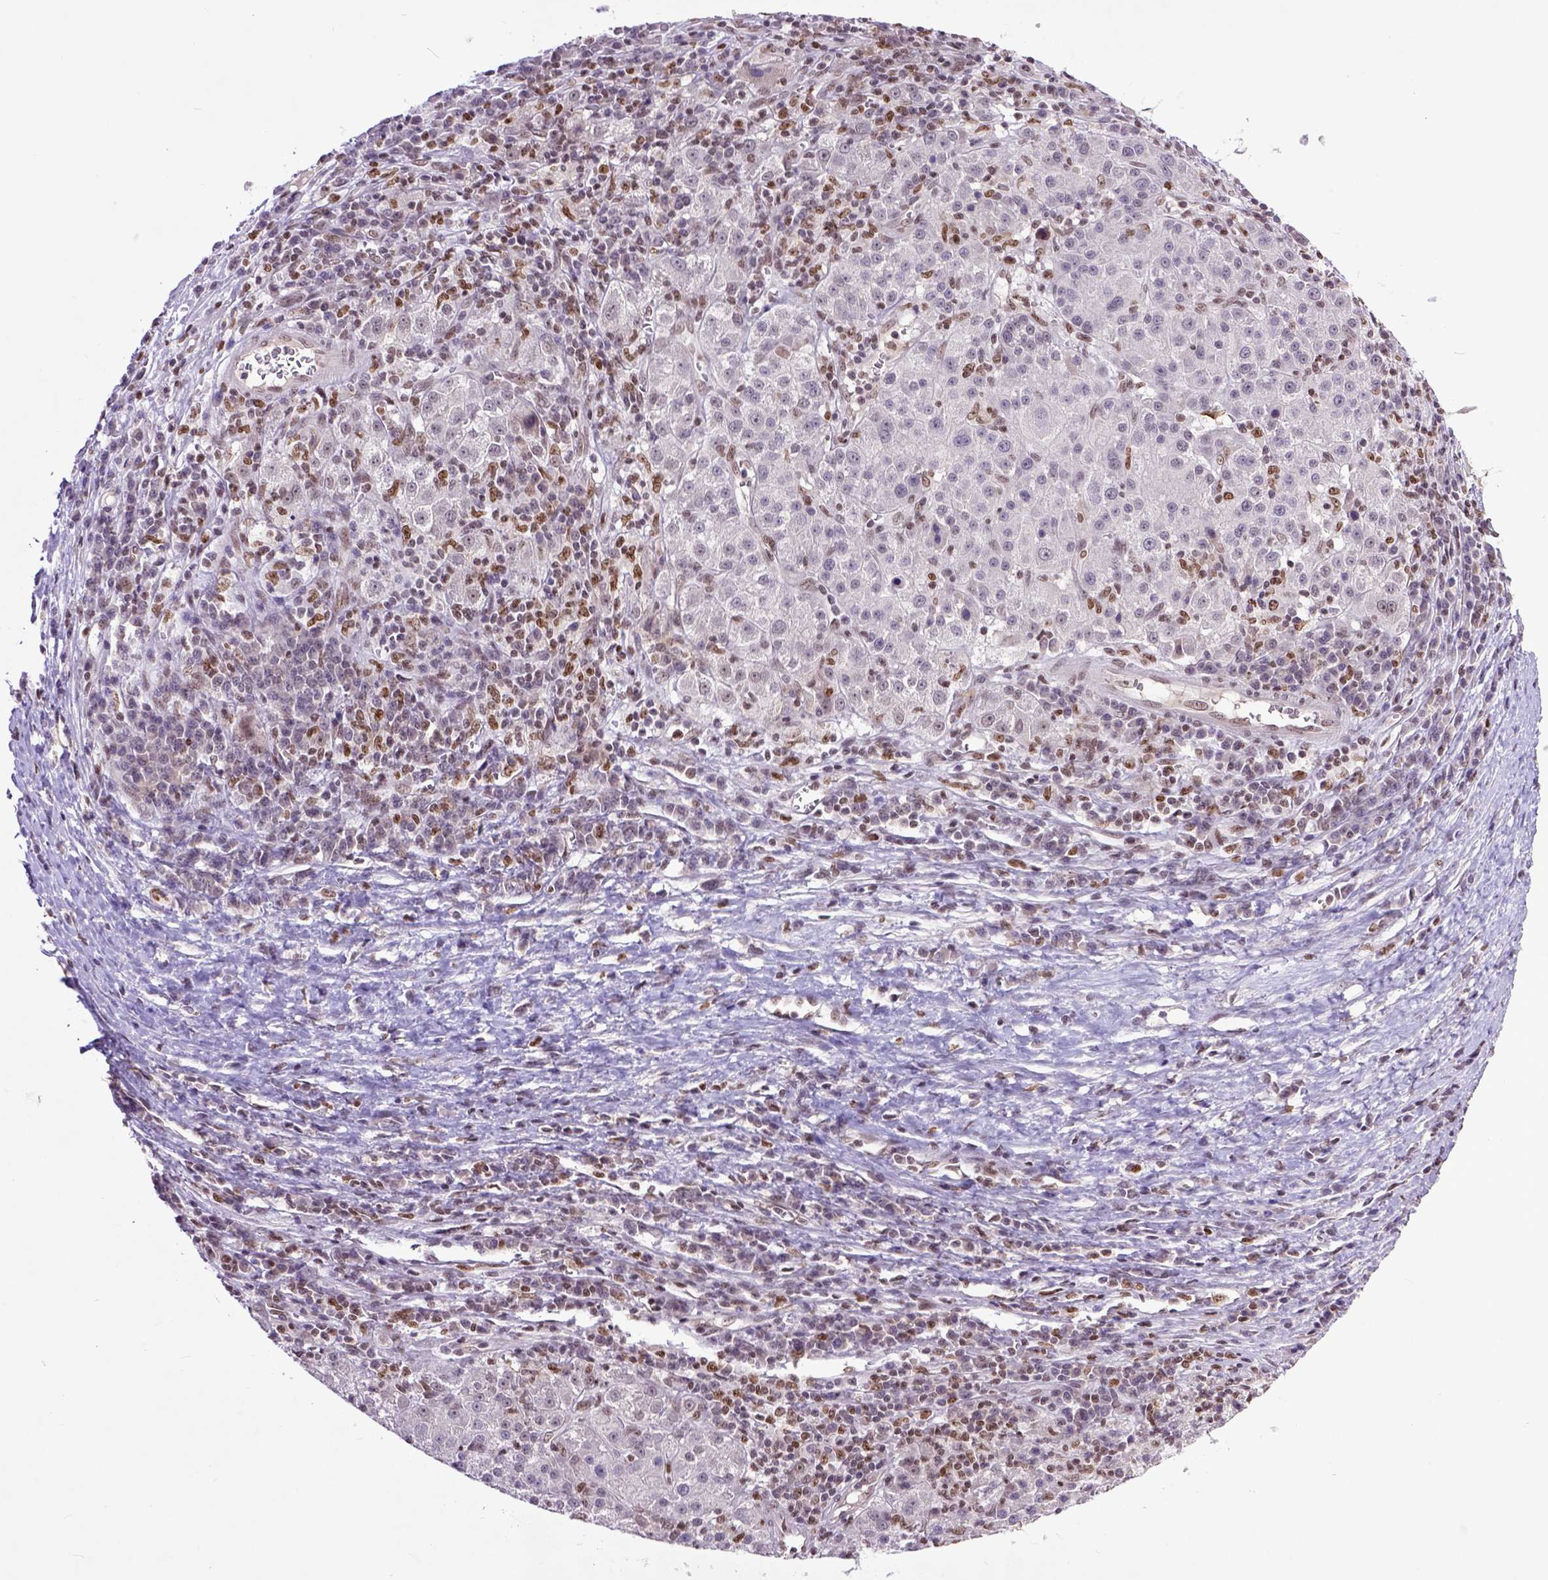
{"staining": {"intensity": "negative", "quantity": "none", "location": "none"}, "tissue": "liver cancer", "cell_type": "Tumor cells", "image_type": "cancer", "snomed": [{"axis": "morphology", "description": "Carcinoma, Hepatocellular, NOS"}, {"axis": "topography", "description": "Liver"}], "caption": "Immunohistochemical staining of liver cancer (hepatocellular carcinoma) exhibits no significant positivity in tumor cells.", "gene": "RCC2", "patient": {"sex": "female", "age": 60}}